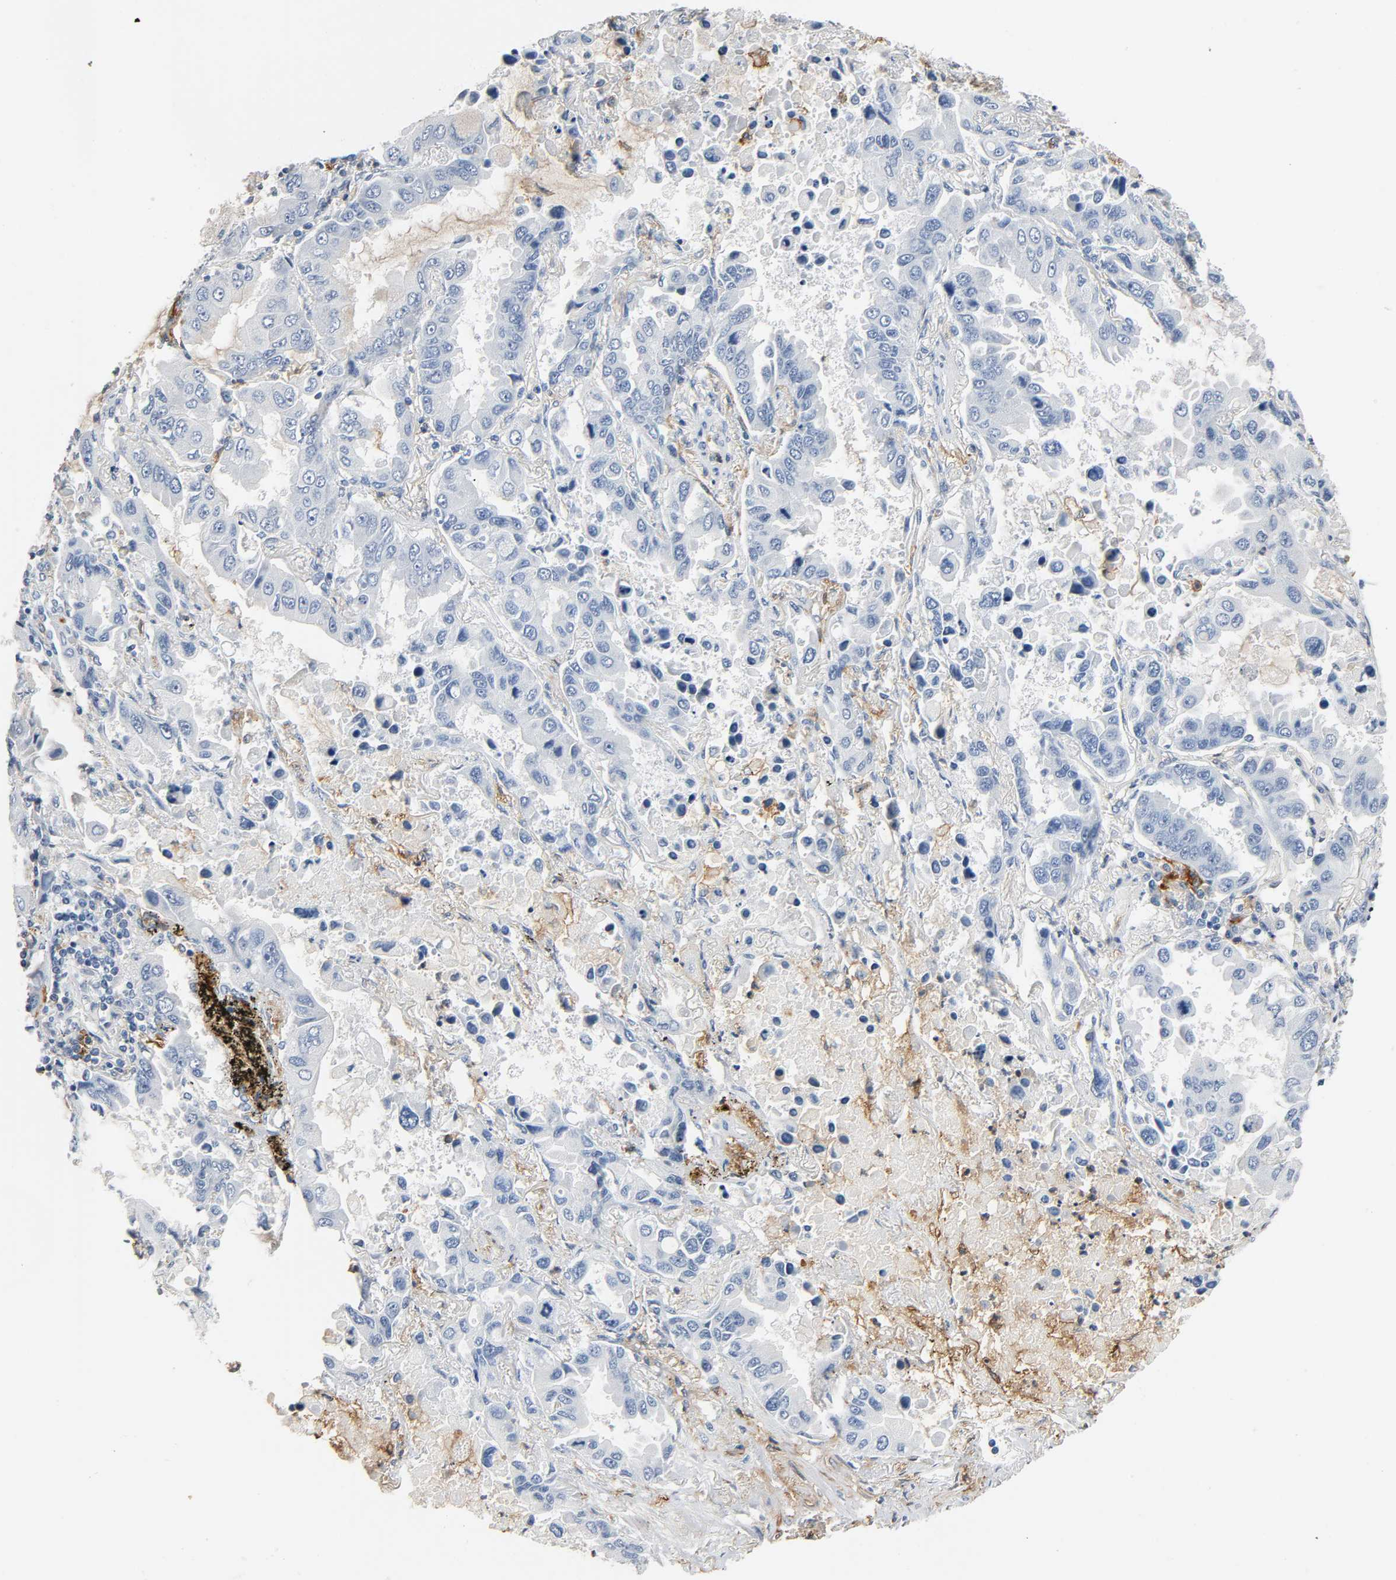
{"staining": {"intensity": "negative", "quantity": "none", "location": "none"}, "tissue": "lung cancer", "cell_type": "Tumor cells", "image_type": "cancer", "snomed": [{"axis": "morphology", "description": "Adenocarcinoma, NOS"}, {"axis": "topography", "description": "Lung"}], "caption": "Protein analysis of adenocarcinoma (lung) exhibits no significant positivity in tumor cells.", "gene": "ANPEP", "patient": {"sex": "male", "age": 64}}